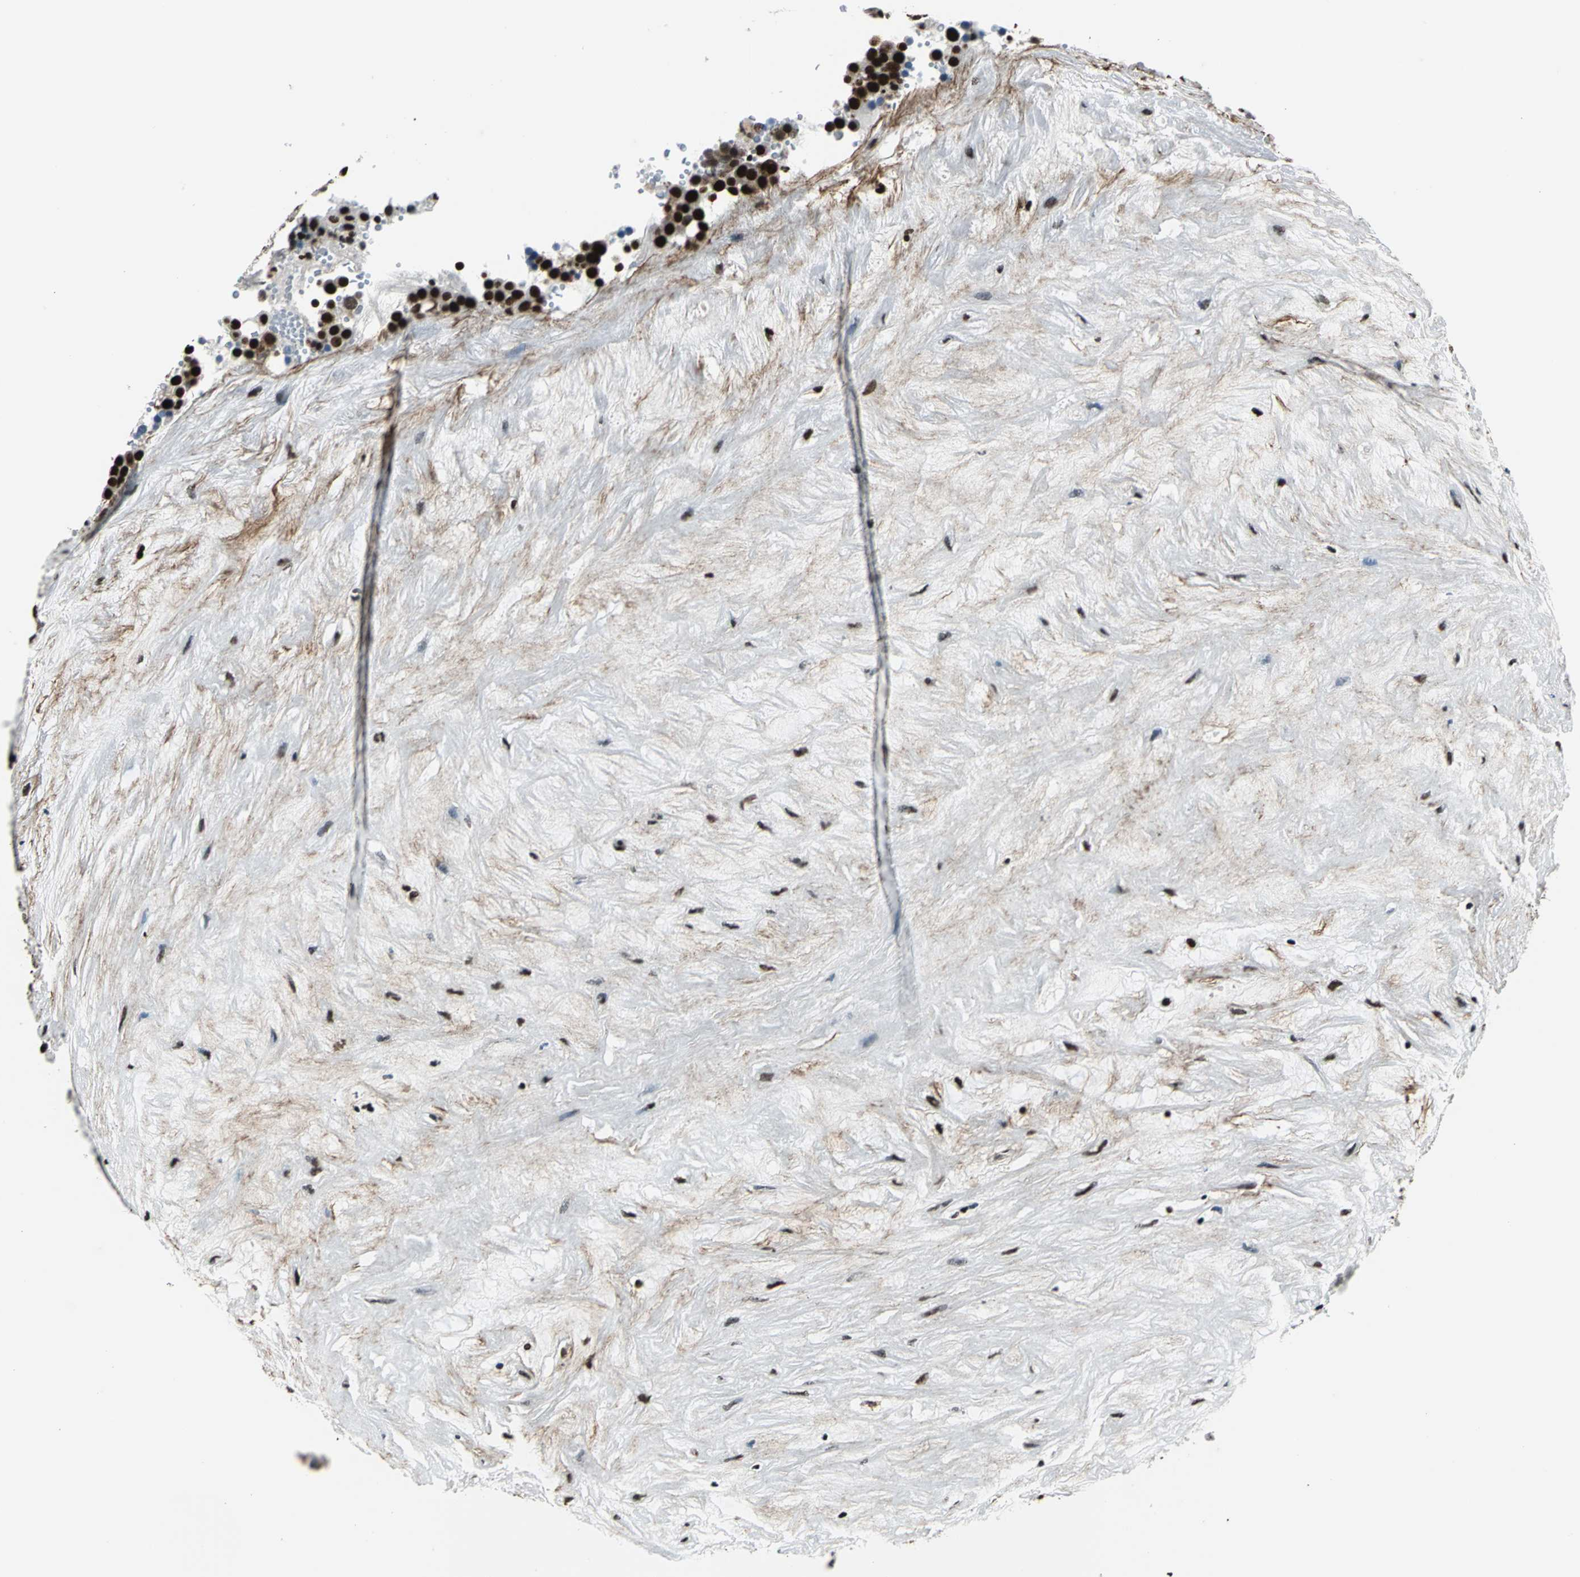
{"staining": {"intensity": "strong", "quantity": ">75%", "location": "nuclear"}, "tissue": "testis cancer", "cell_type": "Tumor cells", "image_type": "cancer", "snomed": [{"axis": "morphology", "description": "Seminoma, NOS"}, {"axis": "topography", "description": "Testis"}], "caption": "Testis cancer tissue shows strong nuclear expression in approximately >75% of tumor cells", "gene": "APEX1", "patient": {"sex": "male", "age": 71}}